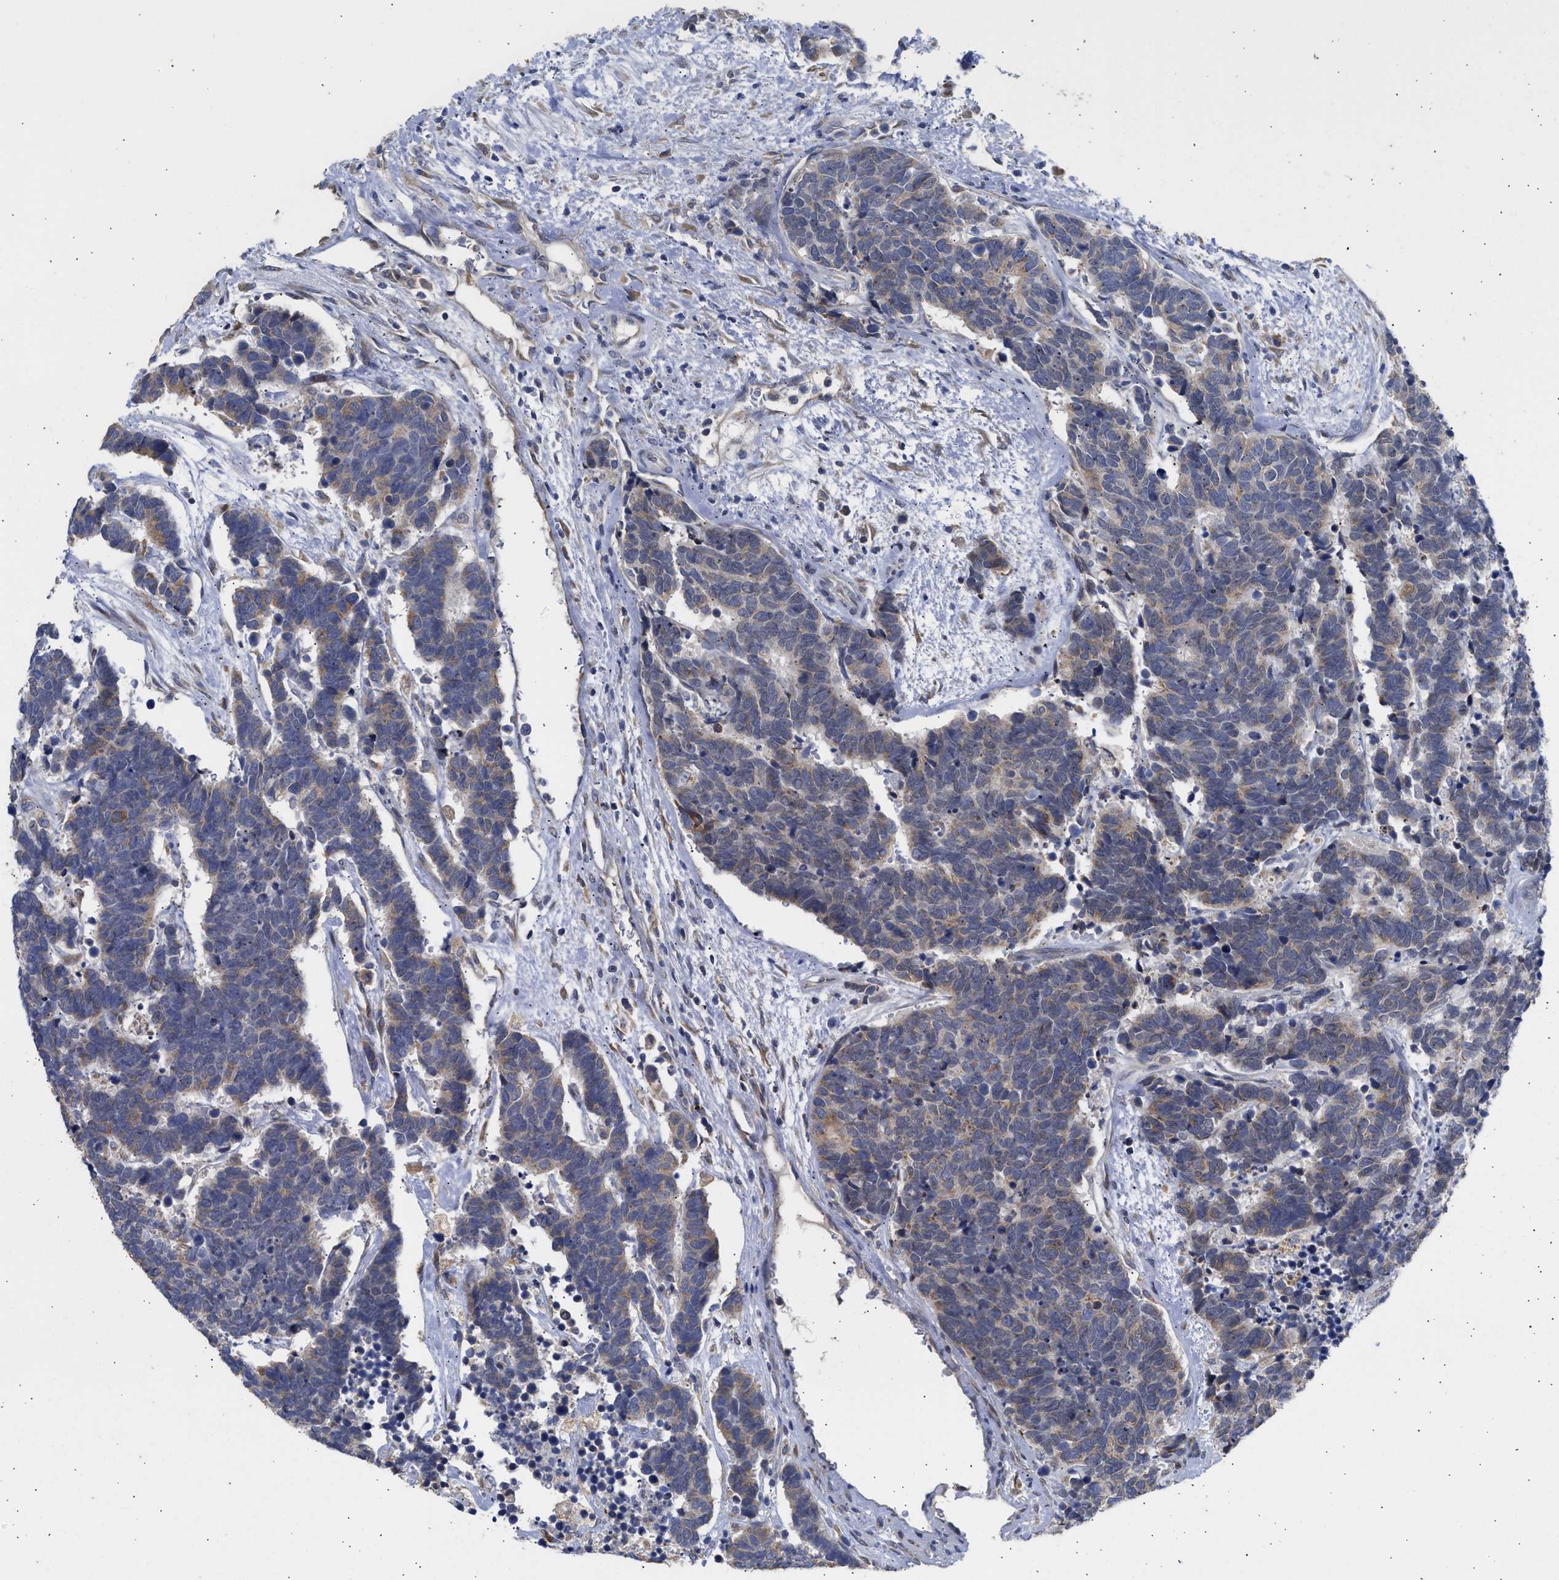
{"staining": {"intensity": "weak", "quantity": ">75%", "location": "cytoplasmic/membranous"}, "tissue": "carcinoid", "cell_type": "Tumor cells", "image_type": "cancer", "snomed": [{"axis": "morphology", "description": "Carcinoma, NOS"}, {"axis": "morphology", "description": "Carcinoid, malignant, NOS"}, {"axis": "topography", "description": "Urinary bladder"}], "caption": "Immunohistochemical staining of carcinoid demonstrates low levels of weak cytoplasmic/membranous protein staining in about >75% of tumor cells.", "gene": "TMED1", "patient": {"sex": "male", "age": 57}}